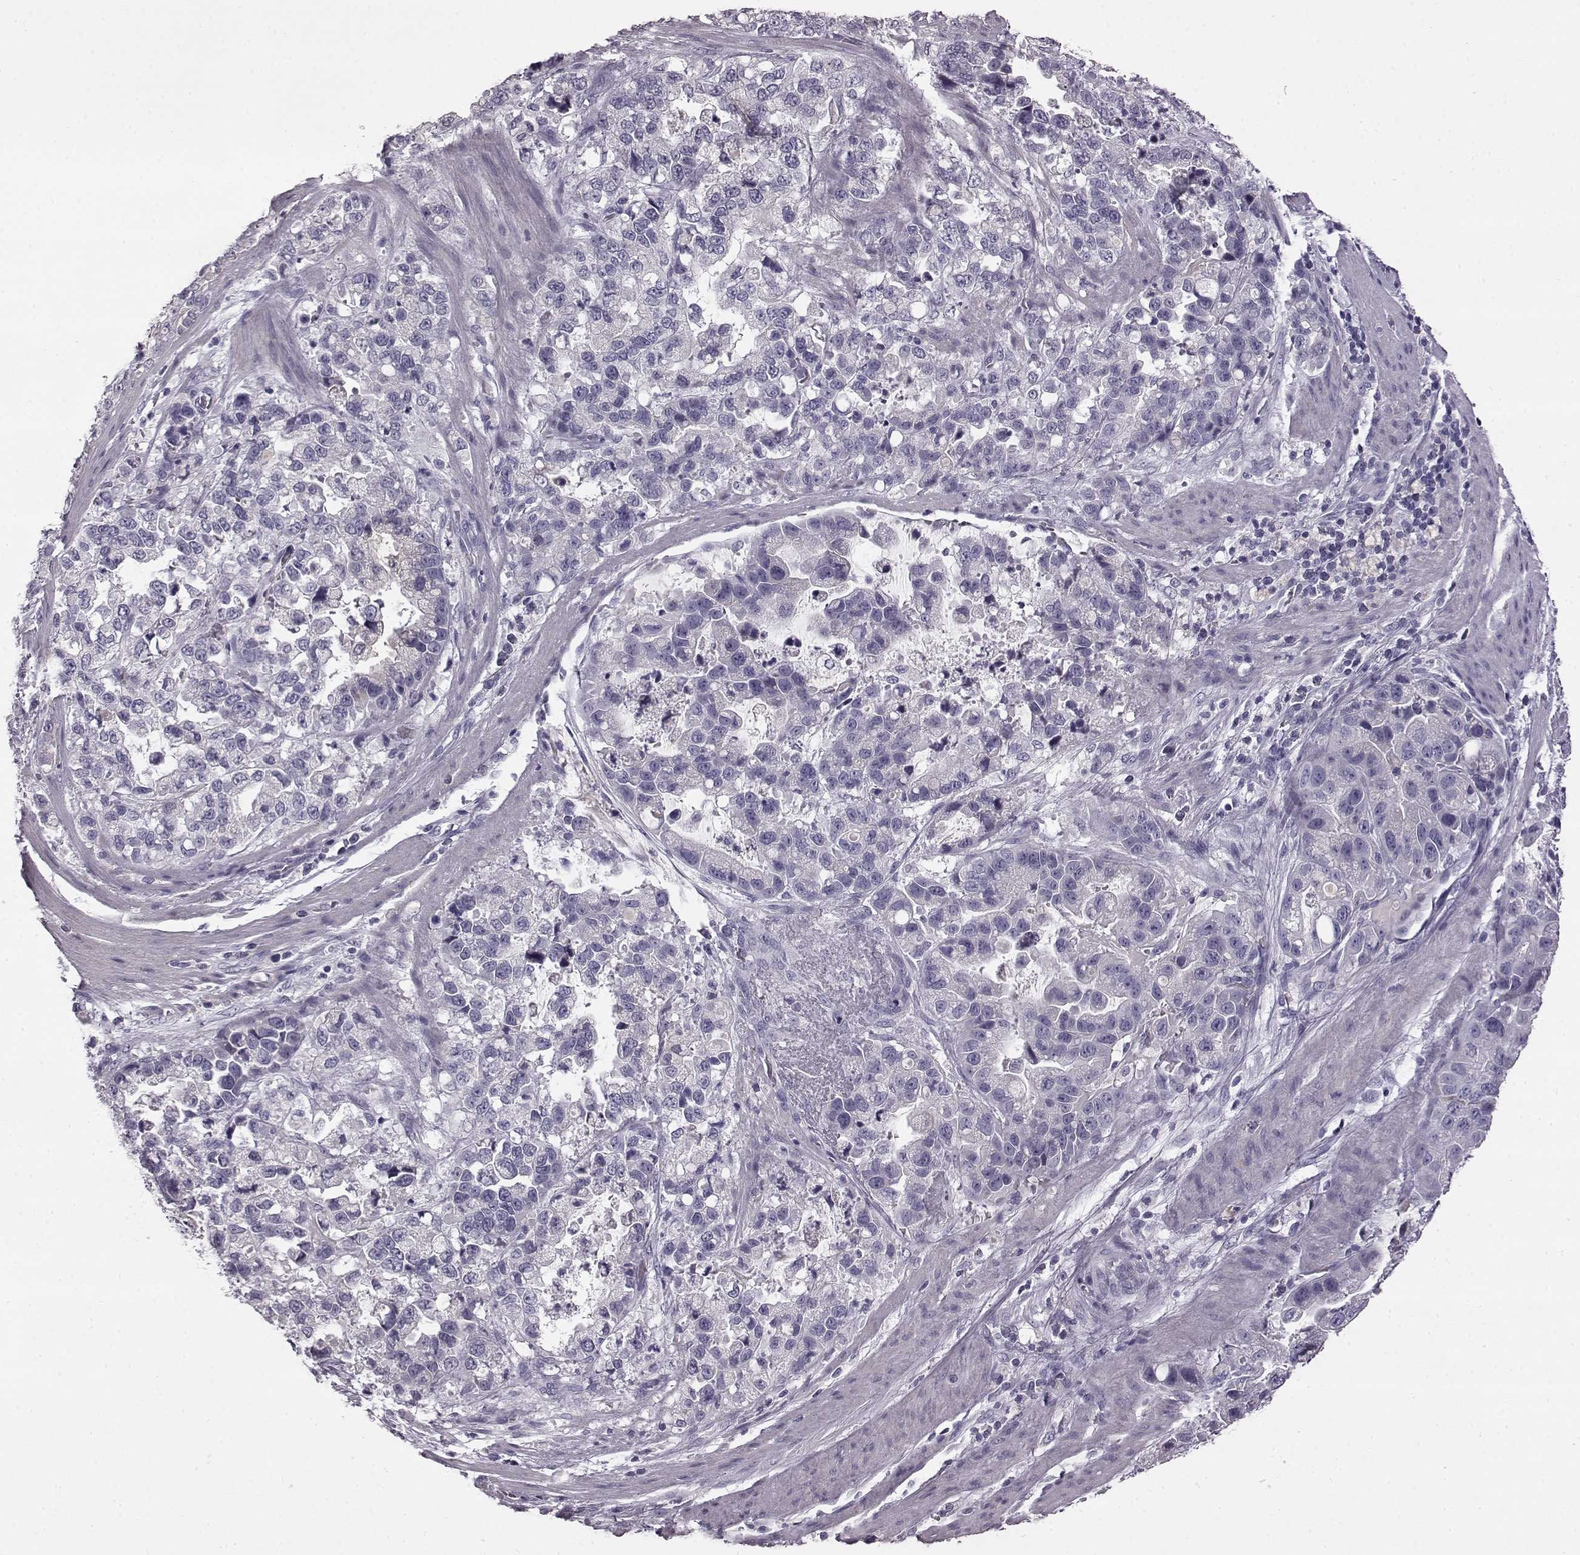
{"staining": {"intensity": "negative", "quantity": "none", "location": "none"}, "tissue": "stomach cancer", "cell_type": "Tumor cells", "image_type": "cancer", "snomed": [{"axis": "morphology", "description": "Adenocarcinoma, NOS"}, {"axis": "topography", "description": "Stomach"}], "caption": "IHC of stomach cancer reveals no staining in tumor cells.", "gene": "ODAD4", "patient": {"sex": "male", "age": 59}}